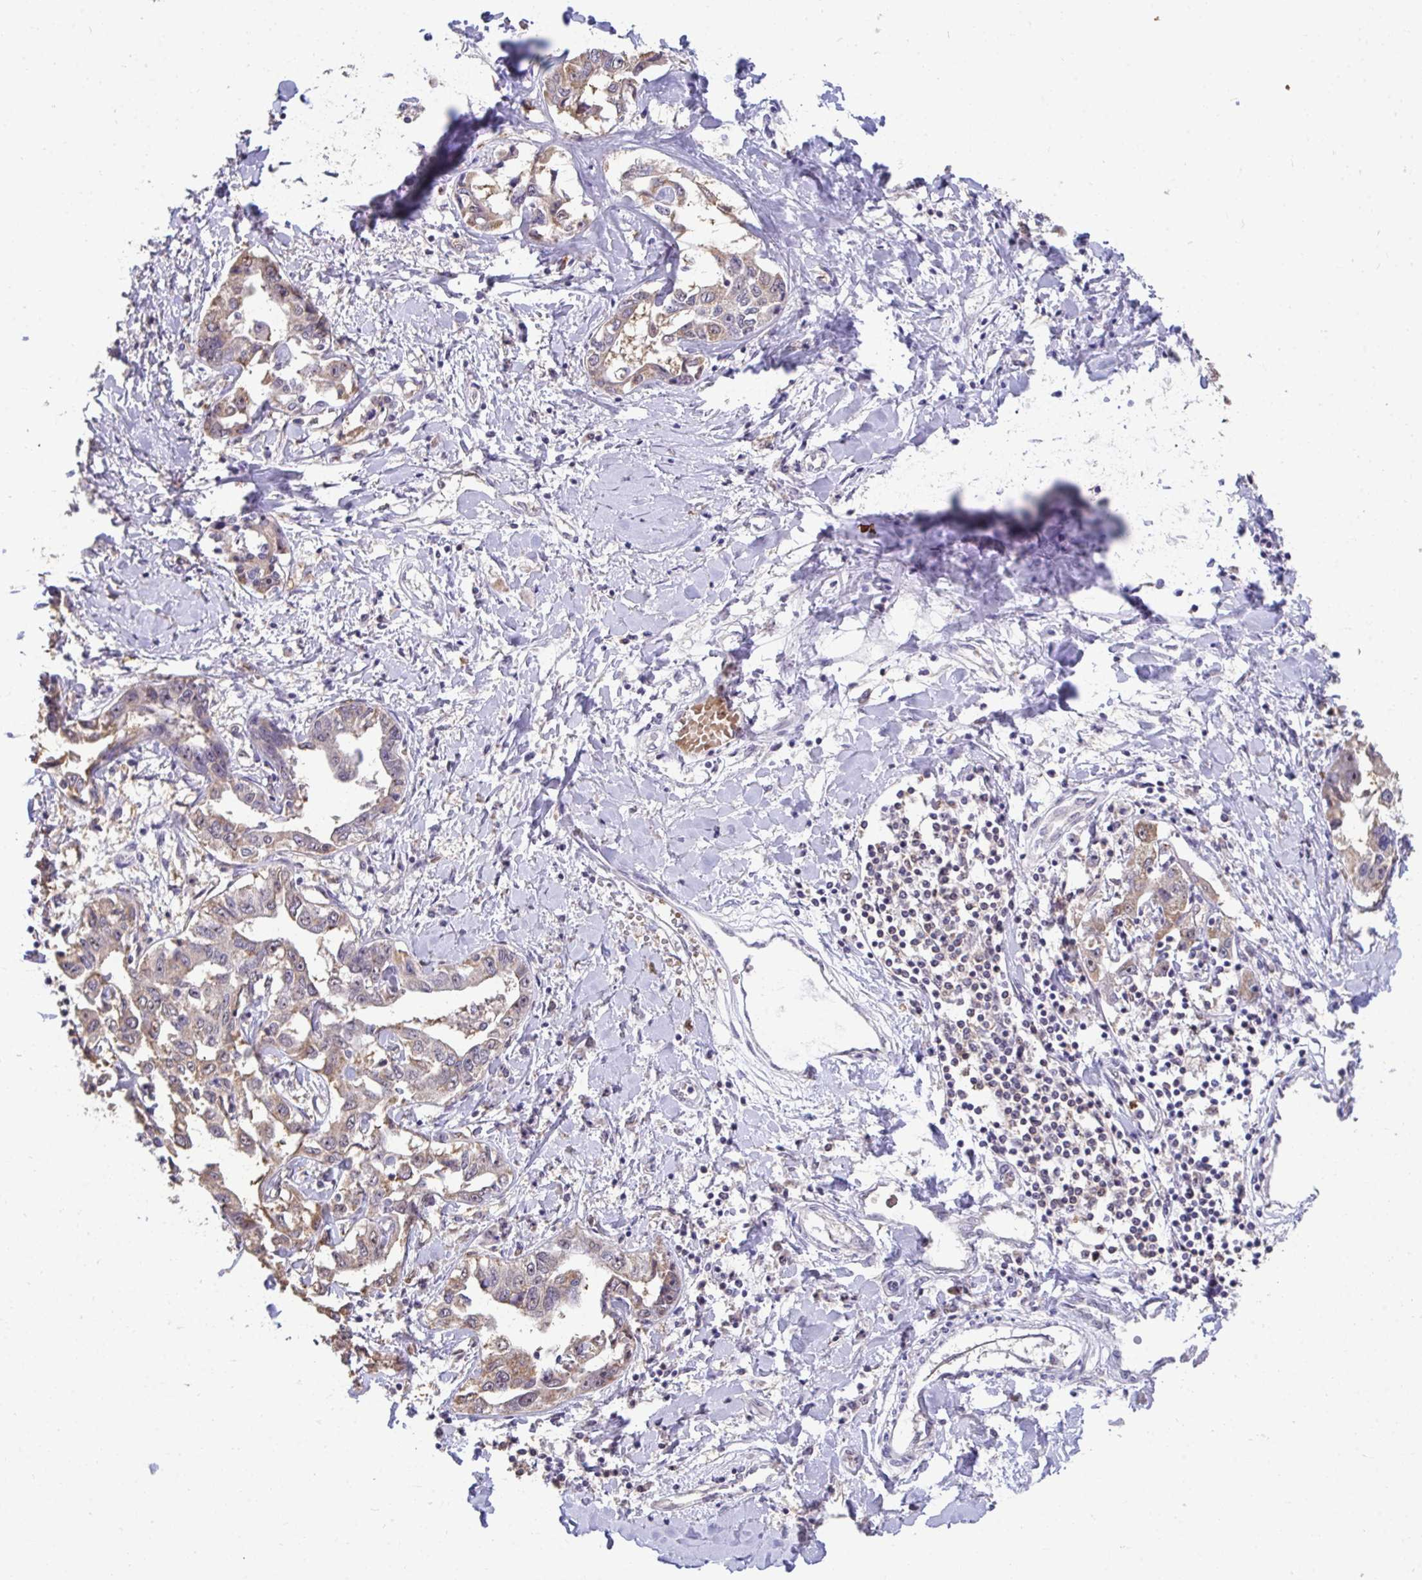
{"staining": {"intensity": "weak", "quantity": ">75%", "location": "cytoplasmic/membranous,nuclear"}, "tissue": "liver cancer", "cell_type": "Tumor cells", "image_type": "cancer", "snomed": [{"axis": "morphology", "description": "Cholangiocarcinoma"}, {"axis": "topography", "description": "Liver"}], "caption": "Approximately >75% of tumor cells in human cholangiocarcinoma (liver) exhibit weak cytoplasmic/membranous and nuclear protein positivity as visualized by brown immunohistochemical staining.", "gene": "SENP3", "patient": {"sex": "male", "age": 59}}